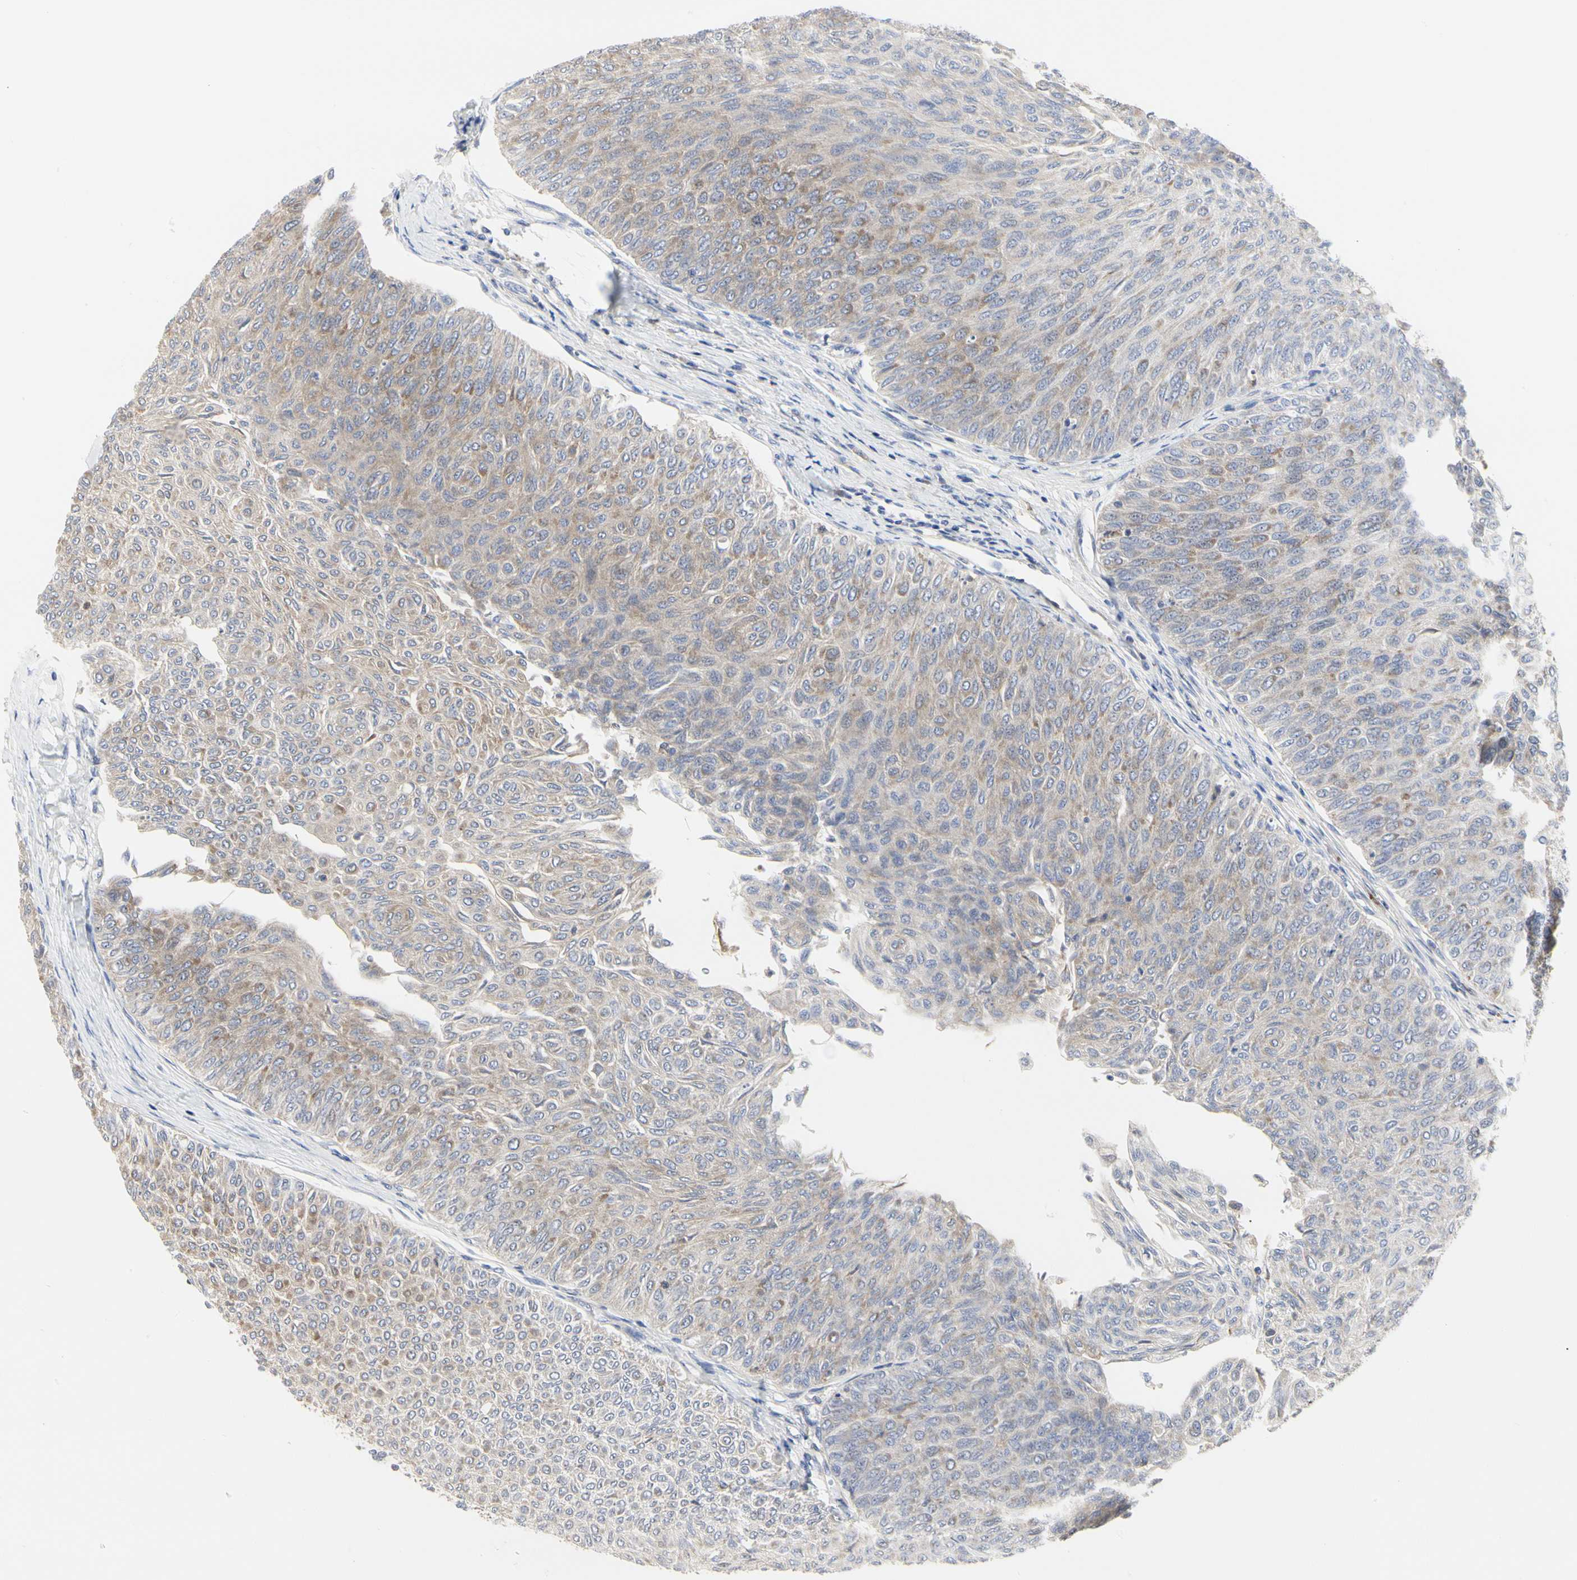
{"staining": {"intensity": "weak", "quantity": "25%-75%", "location": "cytoplasmic/membranous"}, "tissue": "urothelial cancer", "cell_type": "Tumor cells", "image_type": "cancer", "snomed": [{"axis": "morphology", "description": "Urothelial carcinoma, Low grade"}, {"axis": "topography", "description": "Urinary bladder"}], "caption": "The image shows a brown stain indicating the presence of a protein in the cytoplasmic/membranous of tumor cells in urothelial carcinoma (low-grade).", "gene": "SHANK2", "patient": {"sex": "male", "age": 78}}